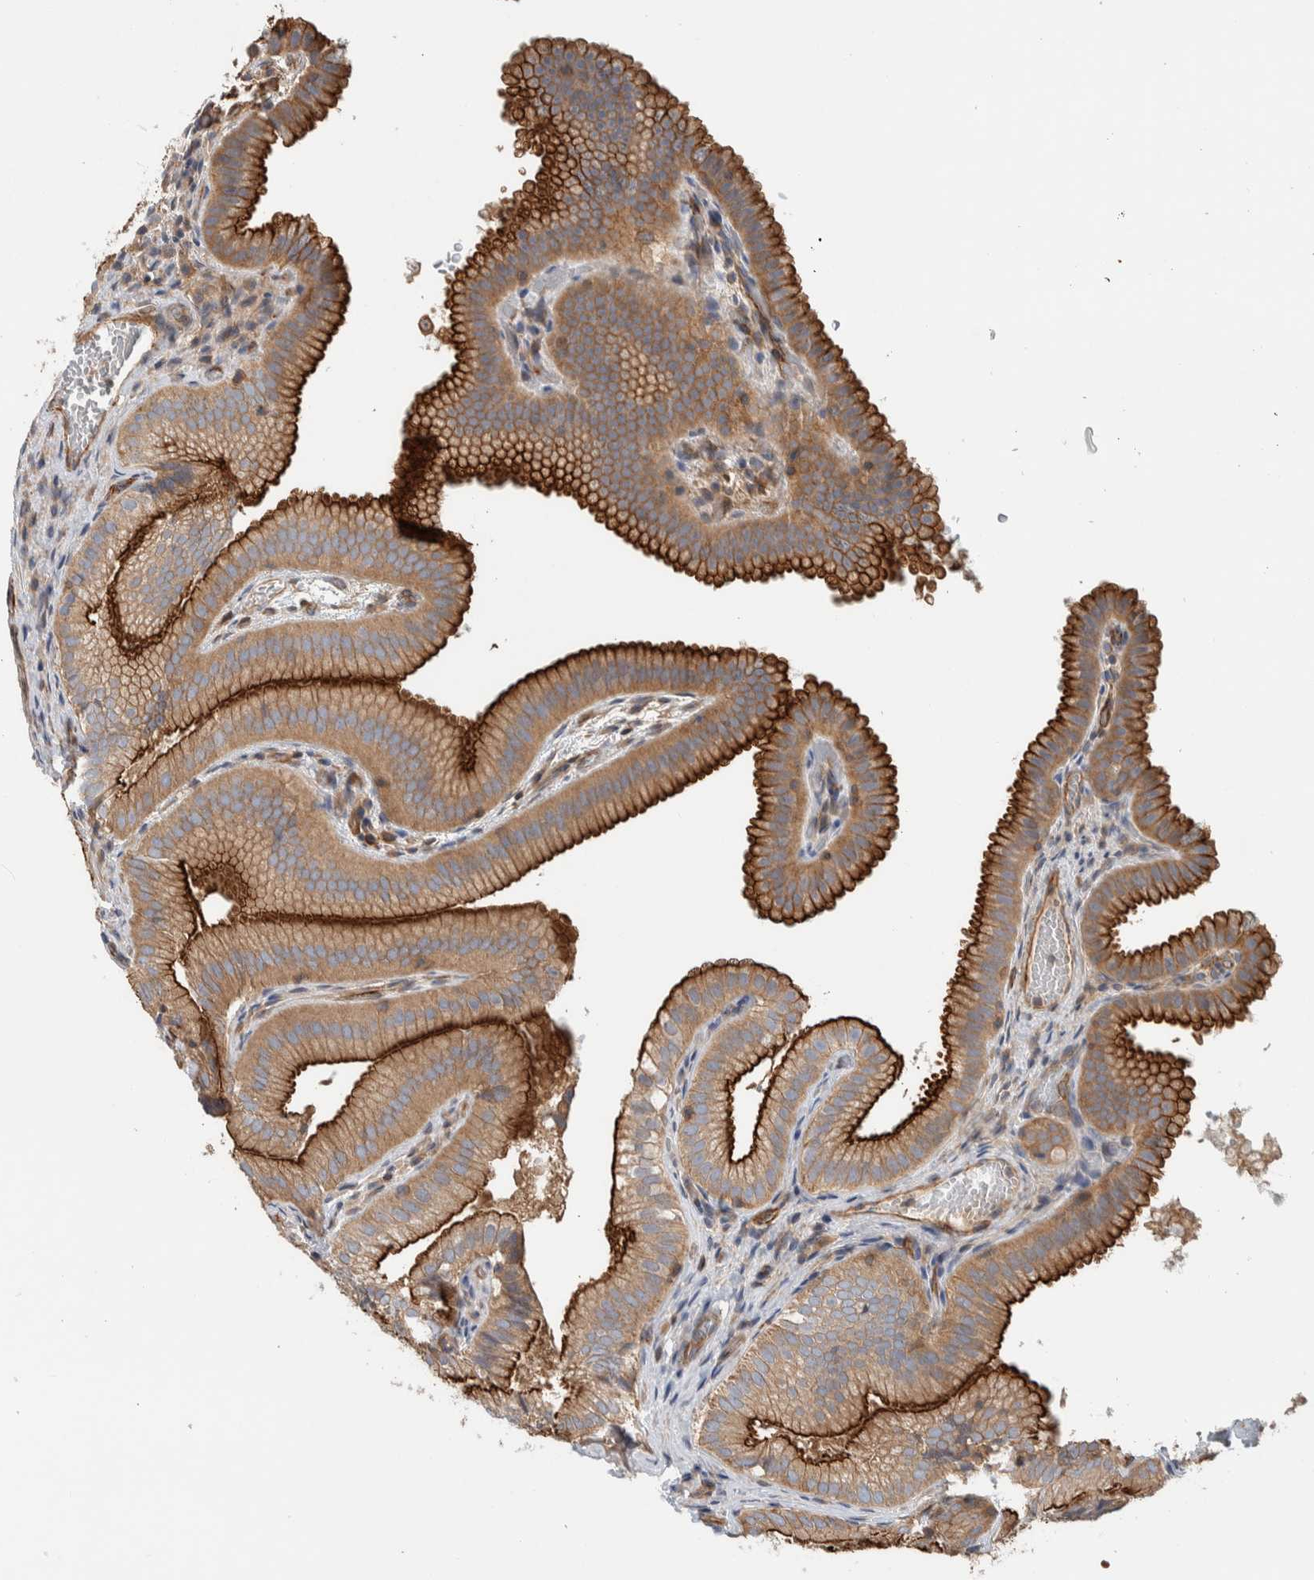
{"staining": {"intensity": "strong", "quantity": ">75%", "location": "cytoplasmic/membranous"}, "tissue": "gallbladder", "cell_type": "Glandular cells", "image_type": "normal", "snomed": [{"axis": "morphology", "description": "Normal tissue, NOS"}, {"axis": "topography", "description": "Gallbladder"}], "caption": "An IHC micrograph of benign tissue is shown. Protein staining in brown shows strong cytoplasmic/membranous positivity in gallbladder within glandular cells.", "gene": "MPRIP", "patient": {"sex": "female", "age": 30}}